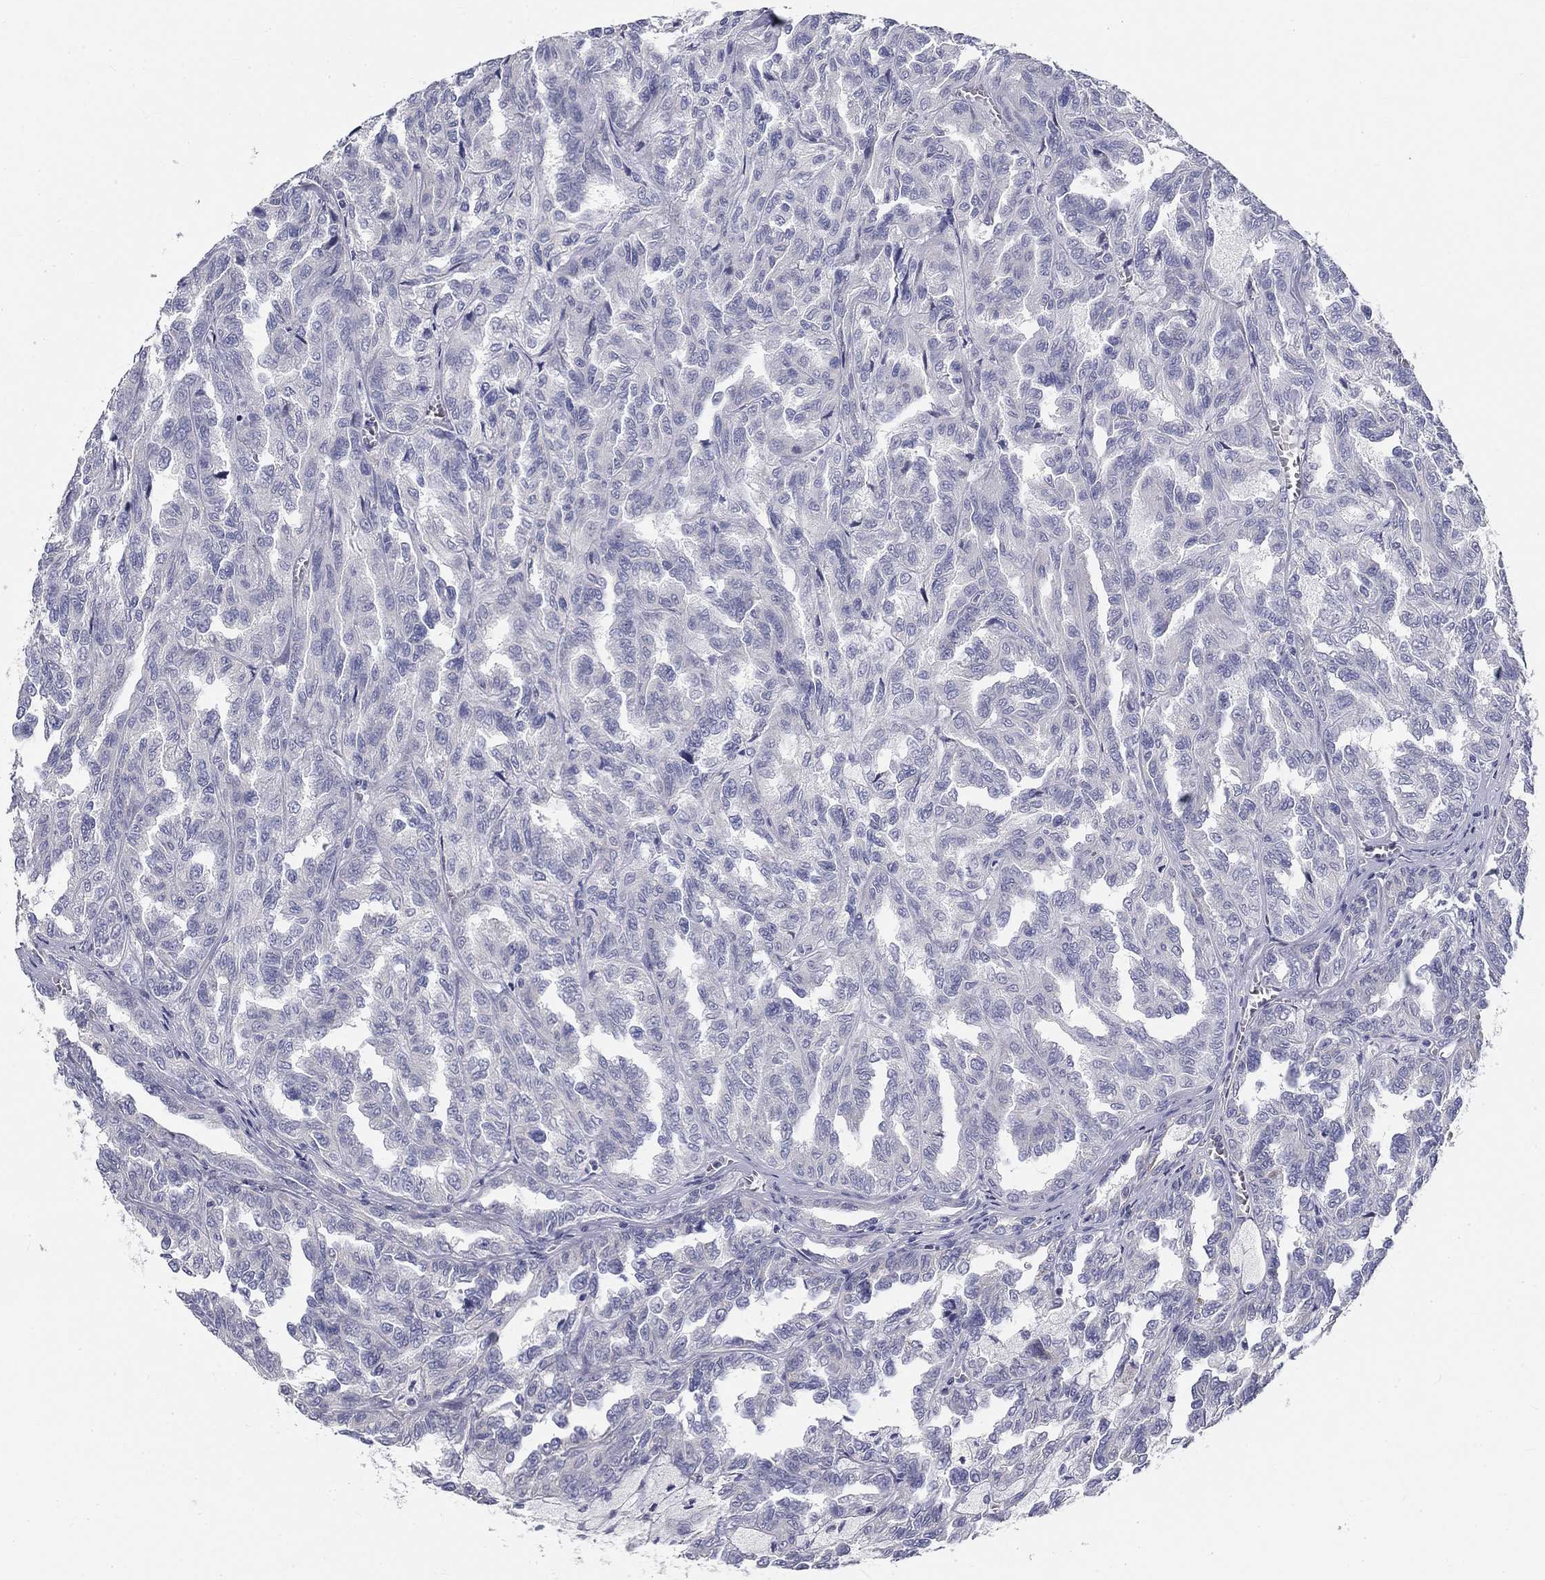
{"staining": {"intensity": "negative", "quantity": "none", "location": "none"}, "tissue": "renal cancer", "cell_type": "Tumor cells", "image_type": "cancer", "snomed": [{"axis": "morphology", "description": "Adenocarcinoma, NOS"}, {"axis": "topography", "description": "Kidney"}], "caption": "There is no significant positivity in tumor cells of renal cancer (adenocarcinoma).", "gene": "GALNTL5", "patient": {"sex": "male", "age": 79}}